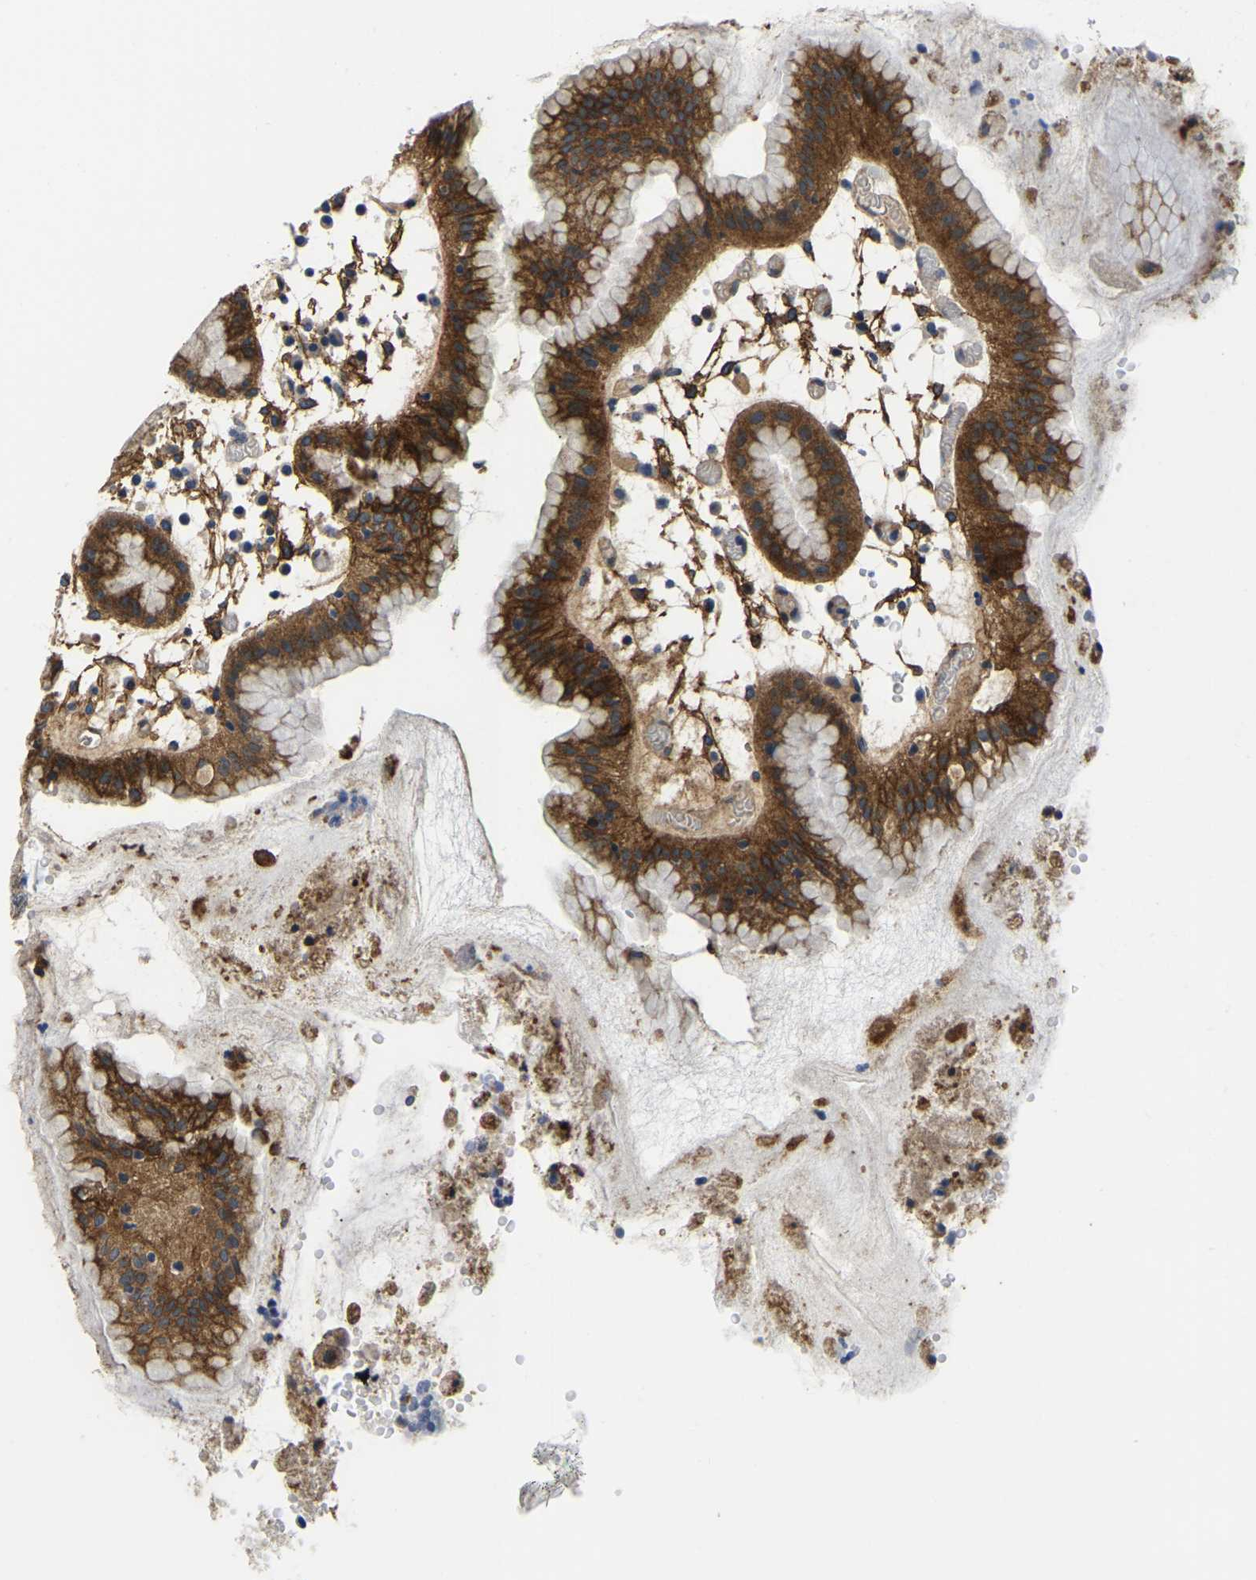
{"staining": {"intensity": "strong", "quantity": "<25%", "location": "cytoplasmic/membranous"}, "tissue": "stomach", "cell_type": "Glandular cells", "image_type": "normal", "snomed": [{"axis": "morphology", "description": "Normal tissue, NOS"}, {"axis": "topography", "description": "Stomach"}, {"axis": "topography", "description": "Stomach, lower"}], "caption": "Strong cytoplasmic/membranous staining for a protein is present in about <25% of glandular cells of unremarkable stomach using immunohistochemistry (IHC).", "gene": "ITGA2", "patient": {"sex": "female", "age": 75}}